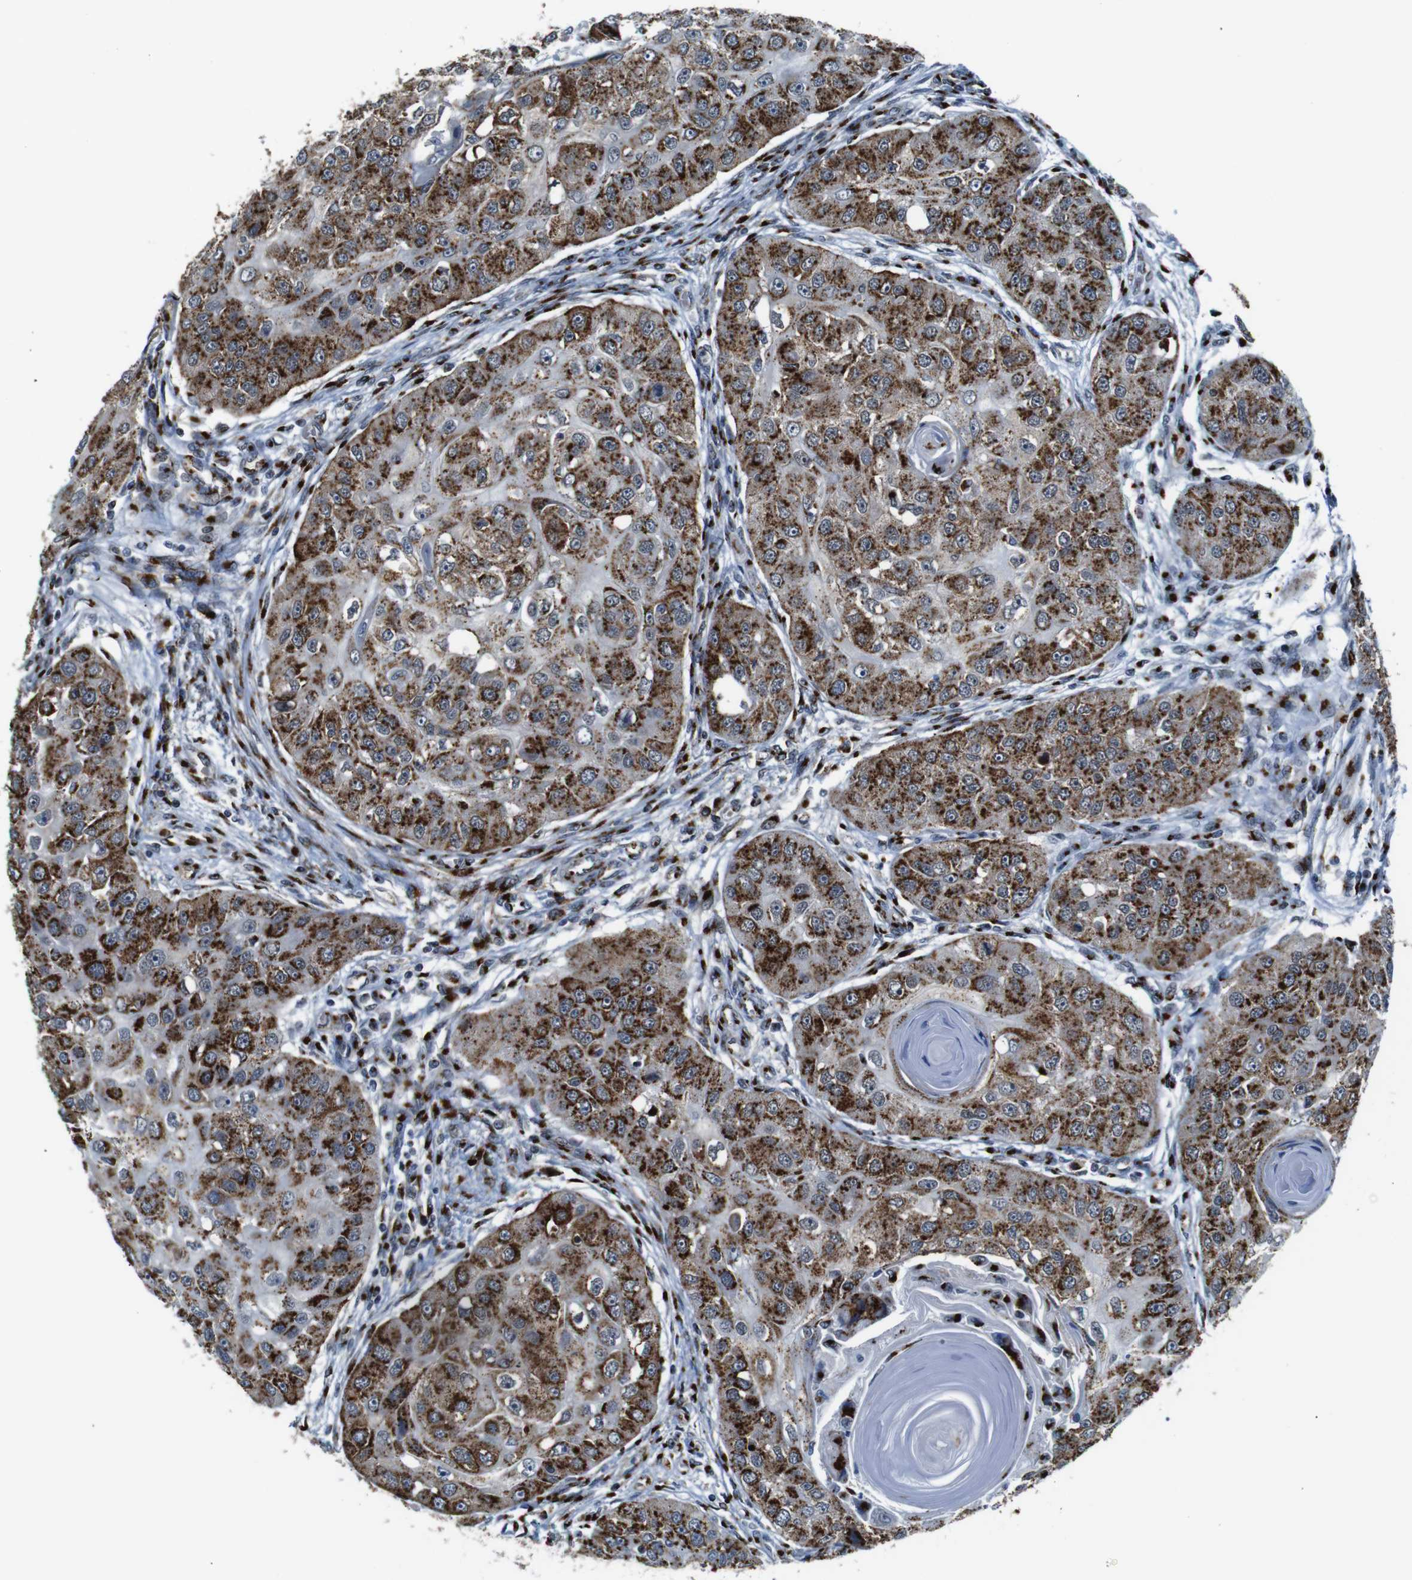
{"staining": {"intensity": "strong", "quantity": ">75%", "location": "cytoplasmic/membranous"}, "tissue": "head and neck cancer", "cell_type": "Tumor cells", "image_type": "cancer", "snomed": [{"axis": "morphology", "description": "Normal tissue, NOS"}, {"axis": "morphology", "description": "Squamous cell carcinoma, NOS"}, {"axis": "topography", "description": "Skeletal muscle"}, {"axis": "topography", "description": "Head-Neck"}], "caption": "The histopathology image reveals staining of head and neck cancer, revealing strong cytoplasmic/membranous protein positivity (brown color) within tumor cells. The protein of interest is stained brown, and the nuclei are stained in blue (DAB (3,3'-diaminobenzidine) IHC with brightfield microscopy, high magnification).", "gene": "TGOLN2", "patient": {"sex": "male", "age": 51}}